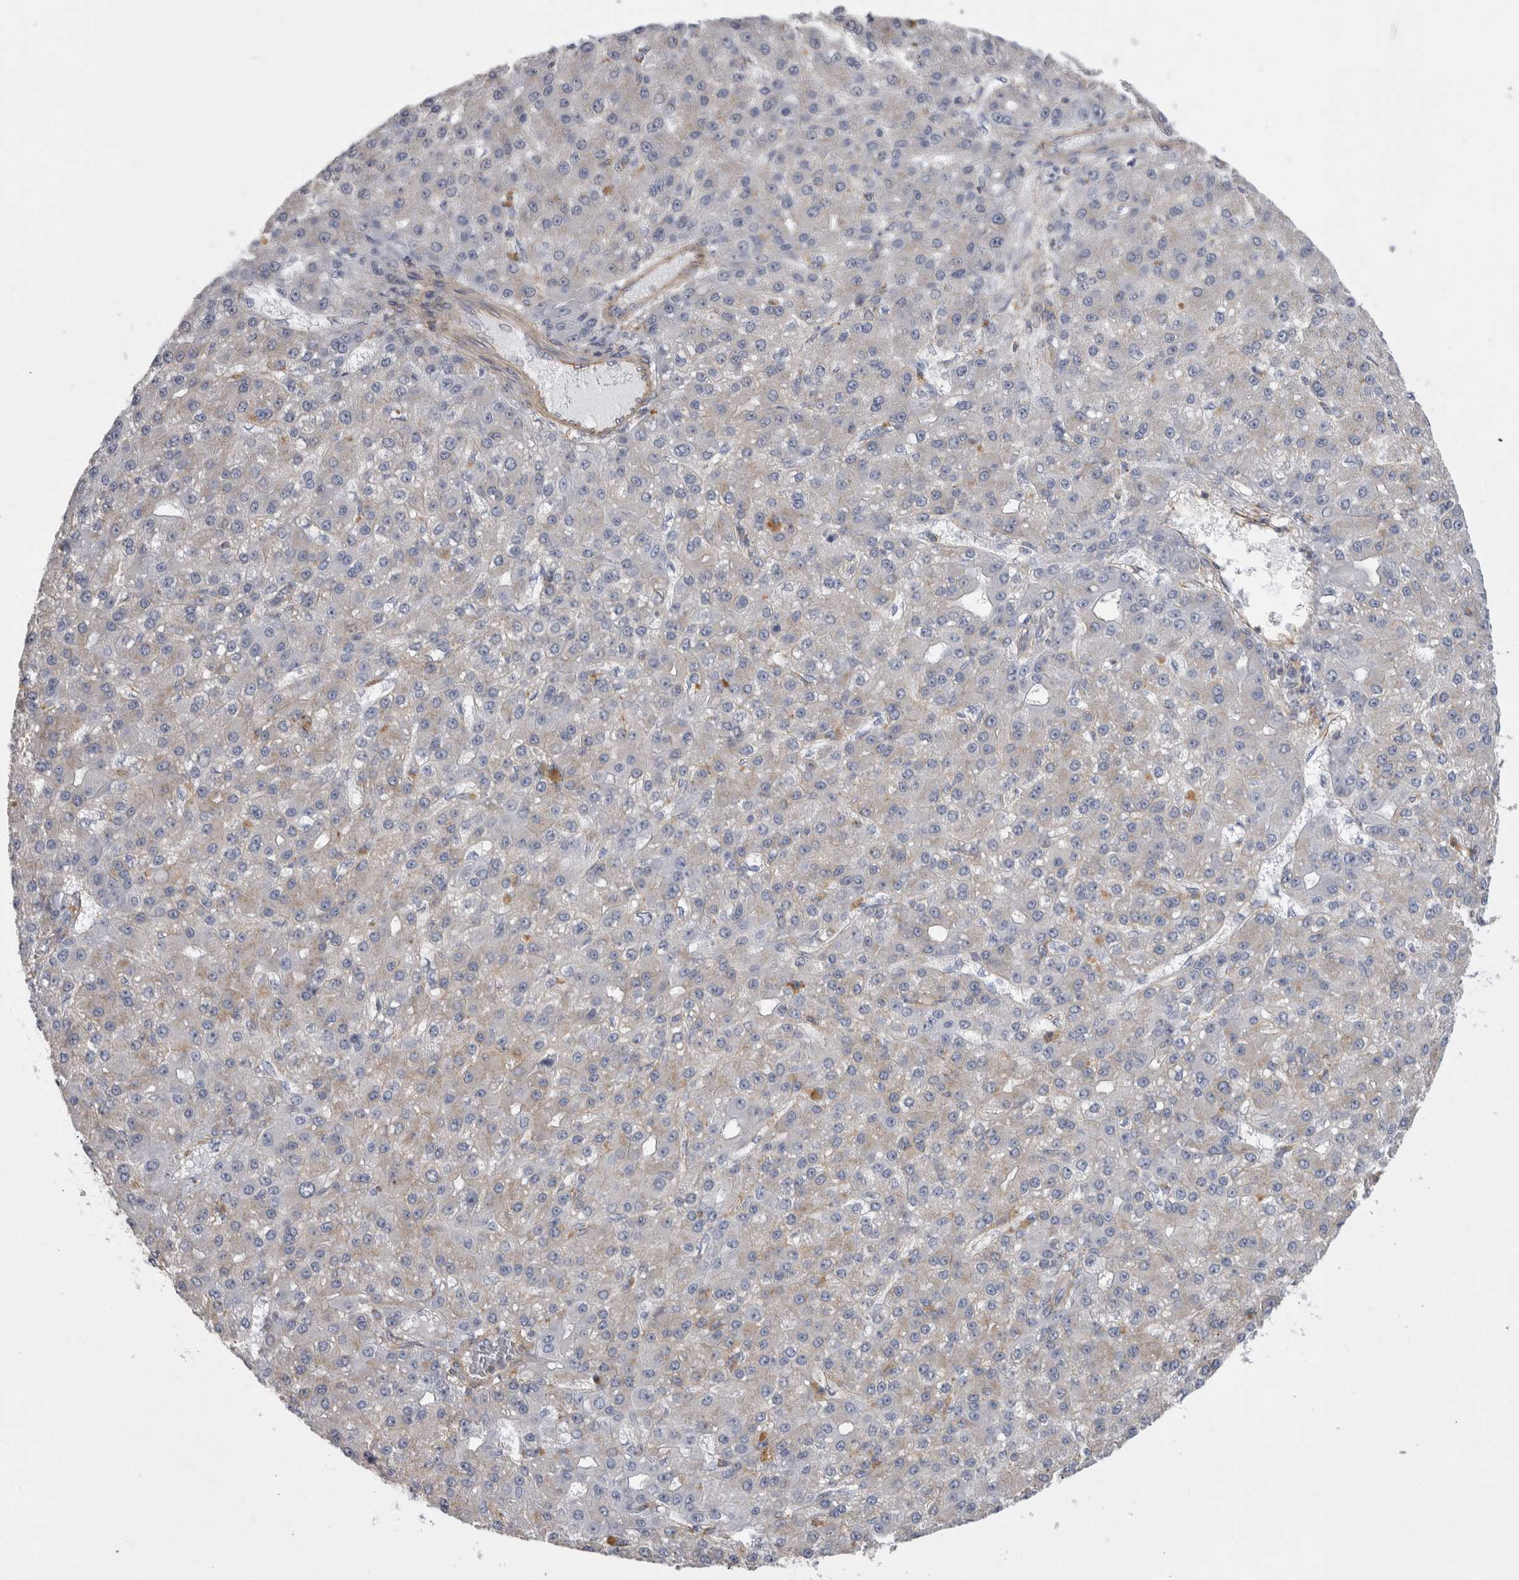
{"staining": {"intensity": "weak", "quantity": "<25%", "location": "cytoplasmic/membranous"}, "tissue": "liver cancer", "cell_type": "Tumor cells", "image_type": "cancer", "snomed": [{"axis": "morphology", "description": "Carcinoma, Hepatocellular, NOS"}, {"axis": "topography", "description": "Liver"}], "caption": "Tumor cells show no significant positivity in hepatocellular carcinoma (liver).", "gene": "ATXN3", "patient": {"sex": "male", "age": 67}}